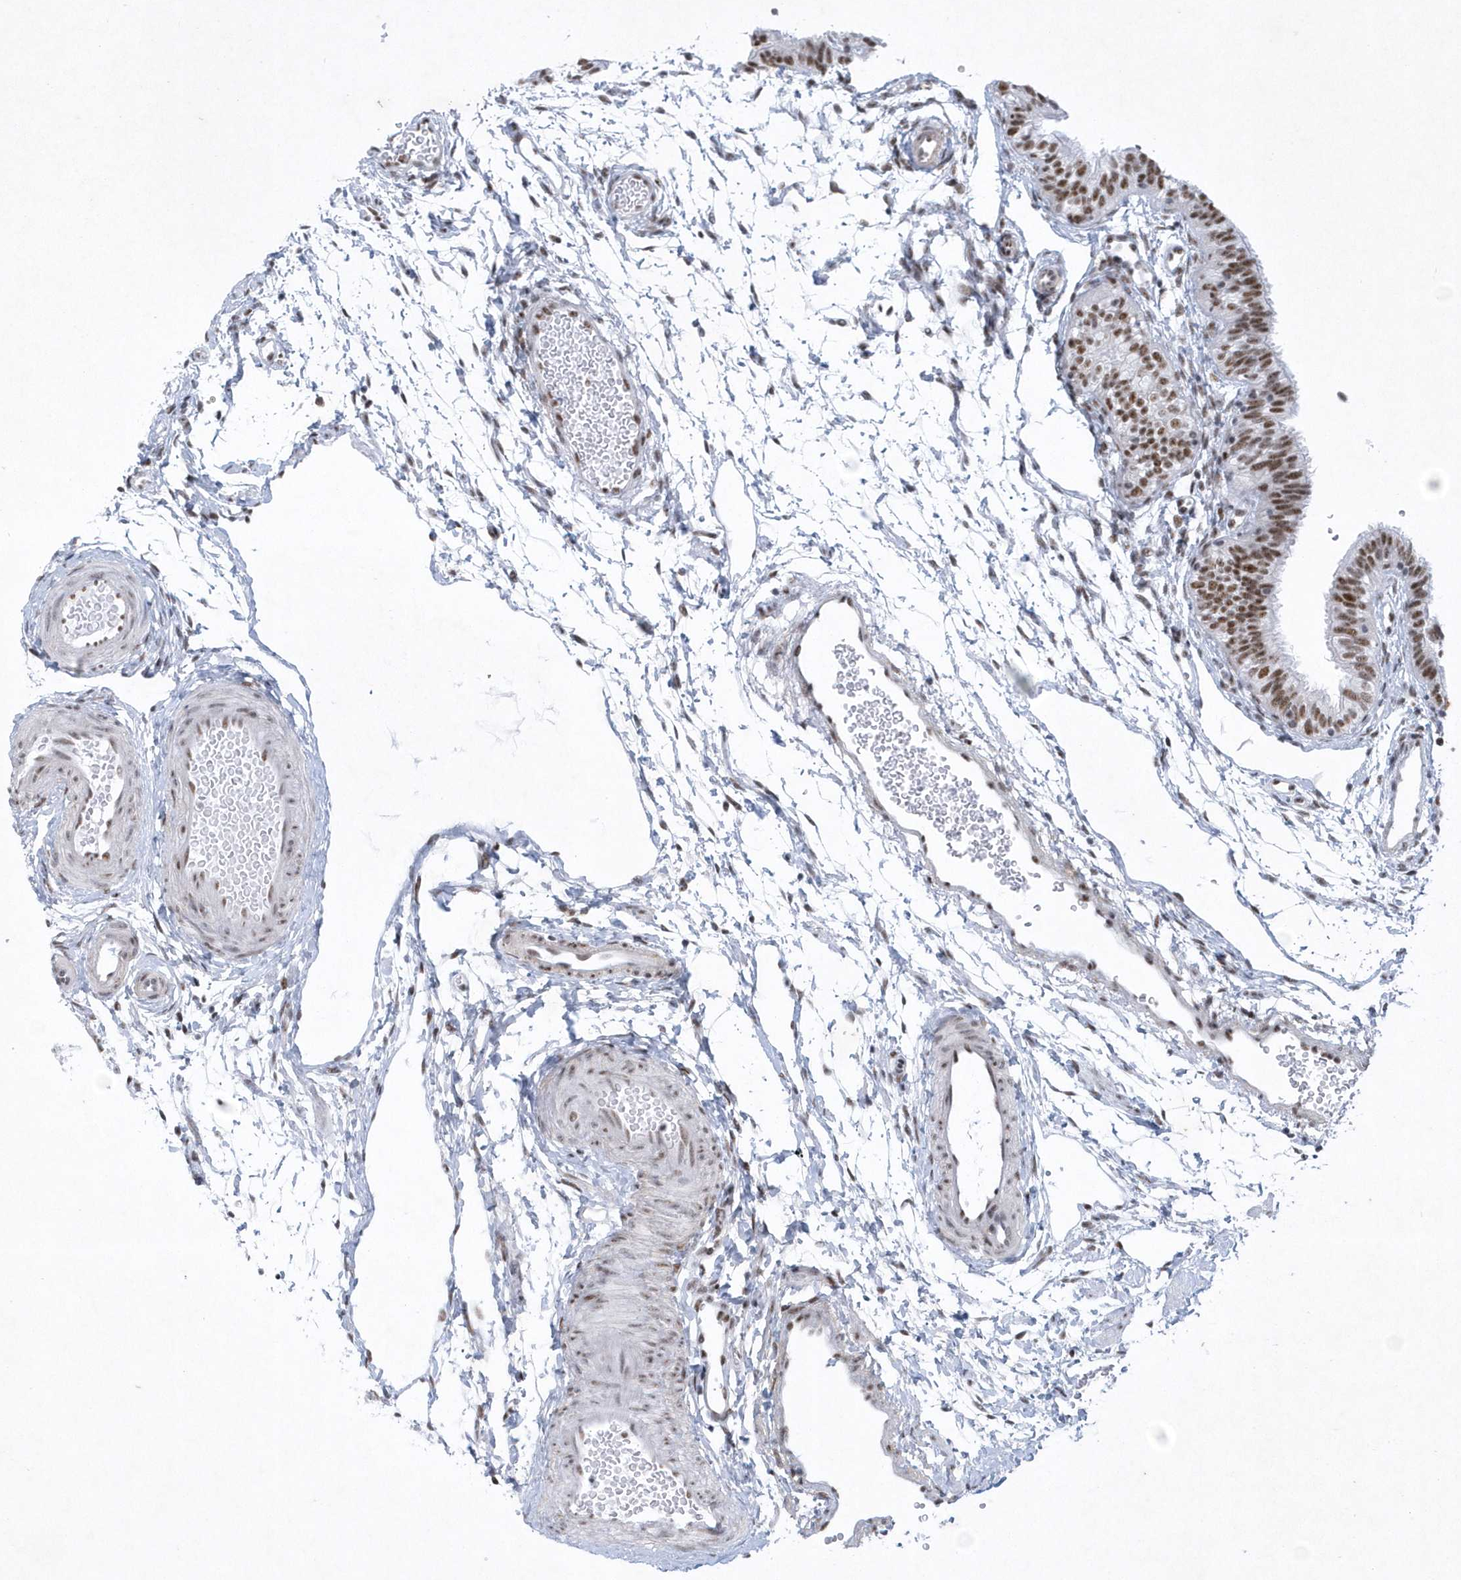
{"staining": {"intensity": "moderate", "quantity": "25%-75%", "location": "nuclear"}, "tissue": "fallopian tube", "cell_type": "Glandular cells", "image_type": "normal", "snomed": [{"axis": "morphology", "description": "Normal tissue, NOS"}, {"axis": "topography", "description": "Fallopian tube"}], "caption": "Human fallopian tube stained with a brown dye shows moderate nuclear positive positivity in about 25%-75% of glandular cells.", "gene": "DCLRE1A", "patient": {"sex": "female", "age": 35}}